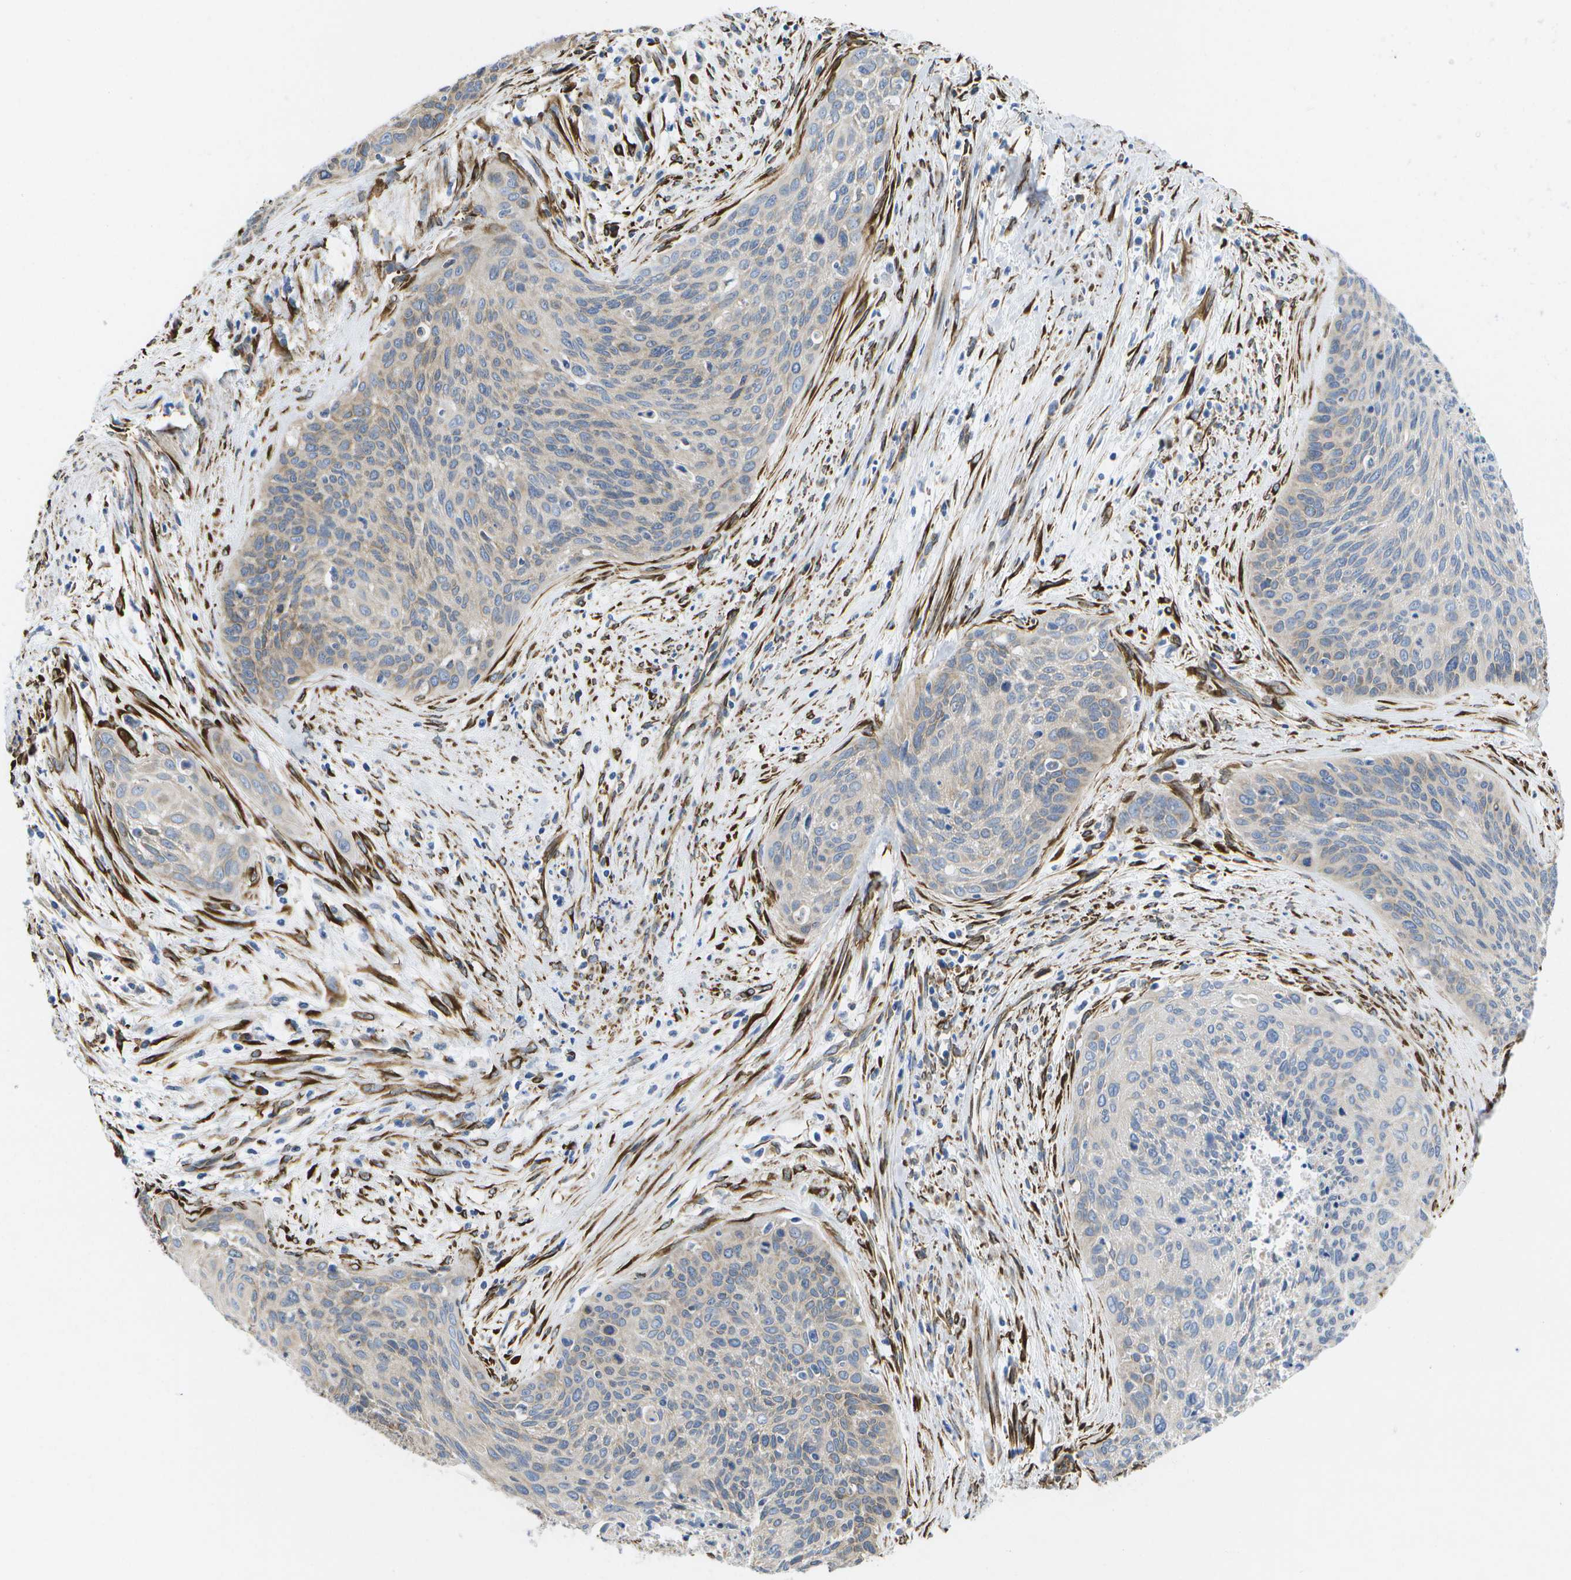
{"staining": {"intensity": "weak", "quantity": "<25%", "location": "cytoplasmic/membranous"}, "tissue": "cervical cancer", "cell_type": "Tumor cells", "image_type": "cancer", "snomed": [{"axis": "morphology", "description": "Squamous cell carcinoma, NOS"}, {"axis": "topography", "description": "Cervix"}], "caption": "The histopathology image demonstrates no significant staining in tumor cells of cervical cancer (squamous cell carcinoma).", "gene": "ZDHHC17", "patient": {"sex": "female", "age": 55}}